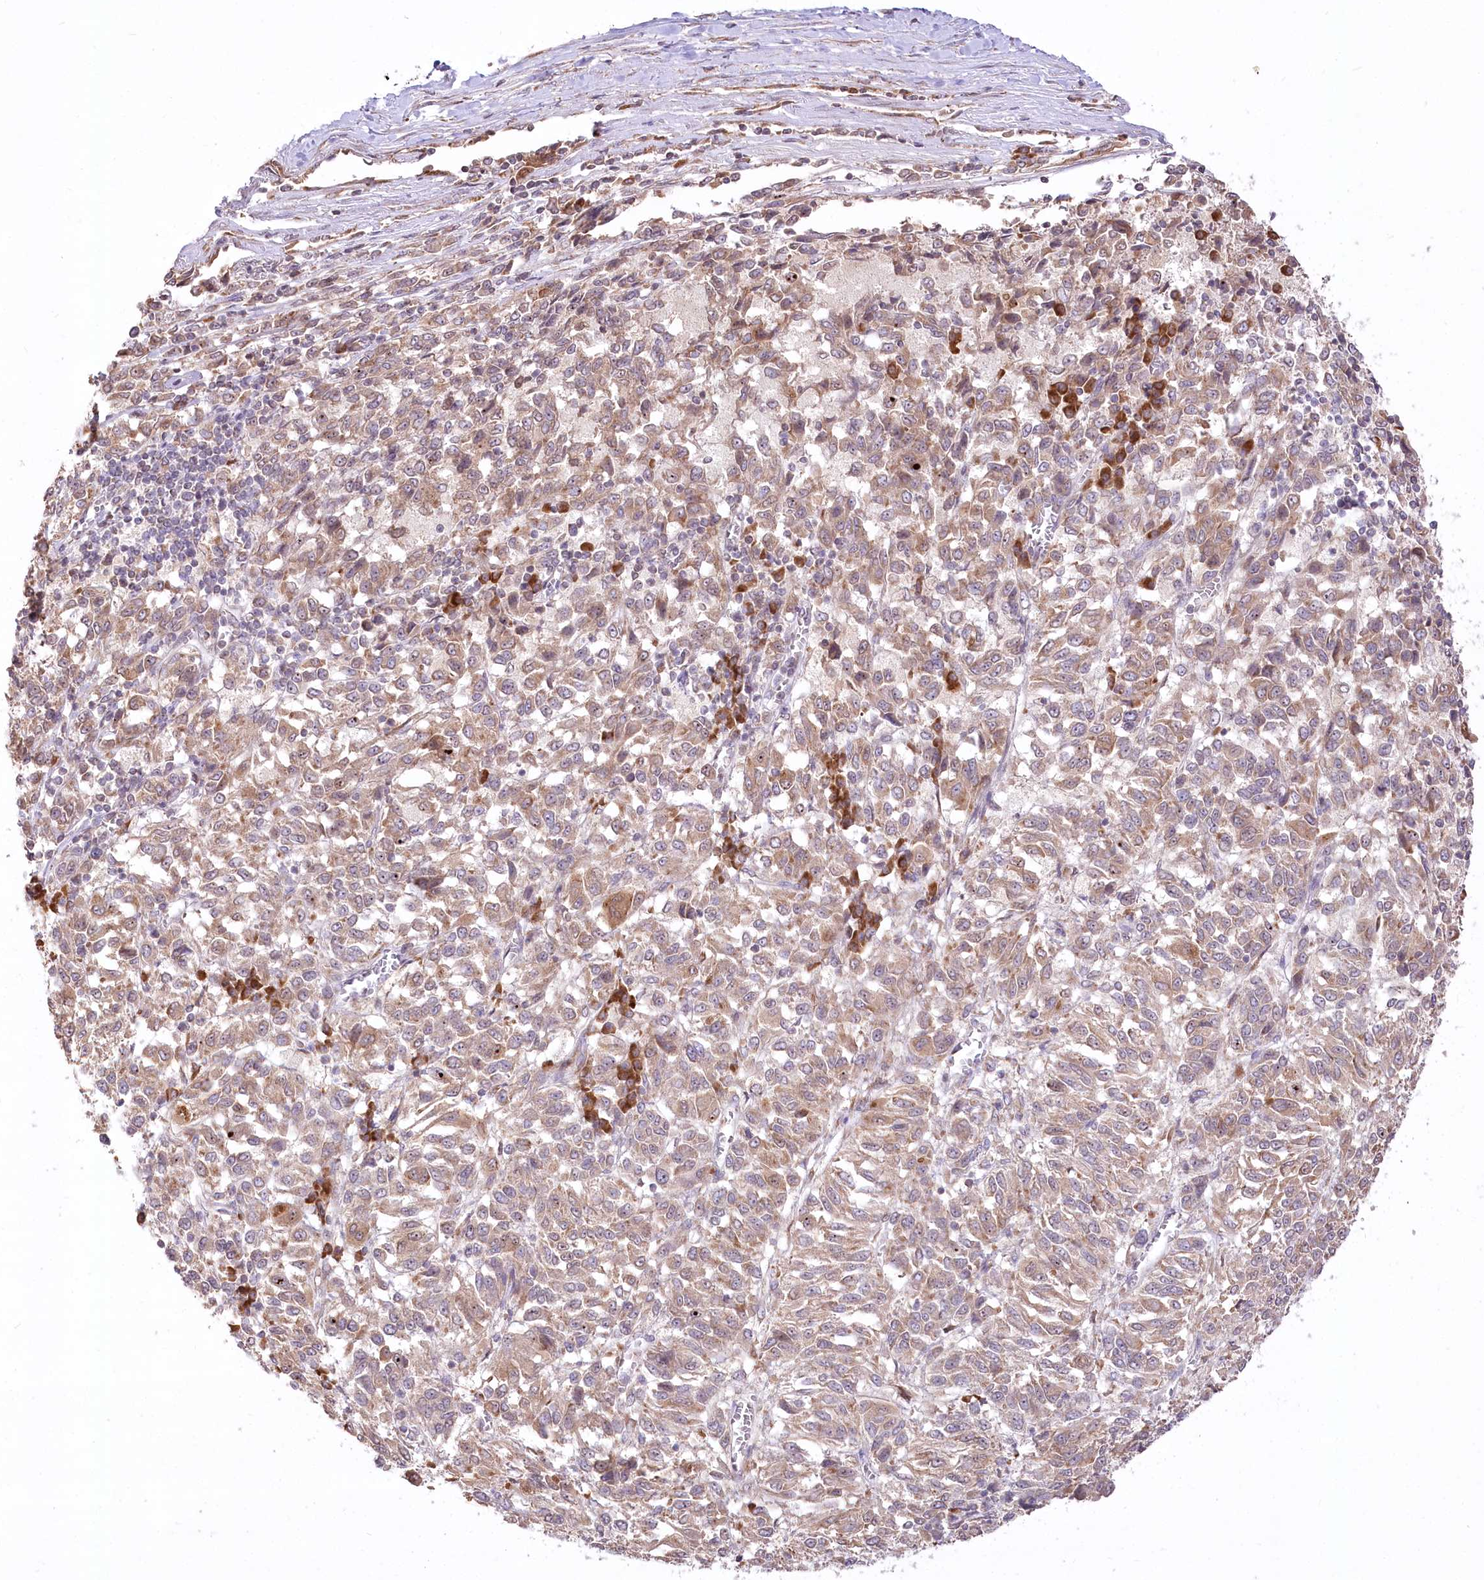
{"staining": {"intensity": "moderate", "quantity": ">75%", "location": "cytoplasmic/membranous"}, "tissue": "melanoma", "cell_type": "Tumor cells", "image_type": "cancer", "snomed": [{"axis": "morphology", "description": "Malignant melanoma, Metastatic site"}, {"axis": "topography", "description": "Lung"}], "caption": "Brown immunohistochemical staining in human melanoma reveals moderate cytoplasmic/membranous expression in approximately >75% of tumor cells.", "gene": "STT3B", "patient": {"sex": "male", "age": 64}}